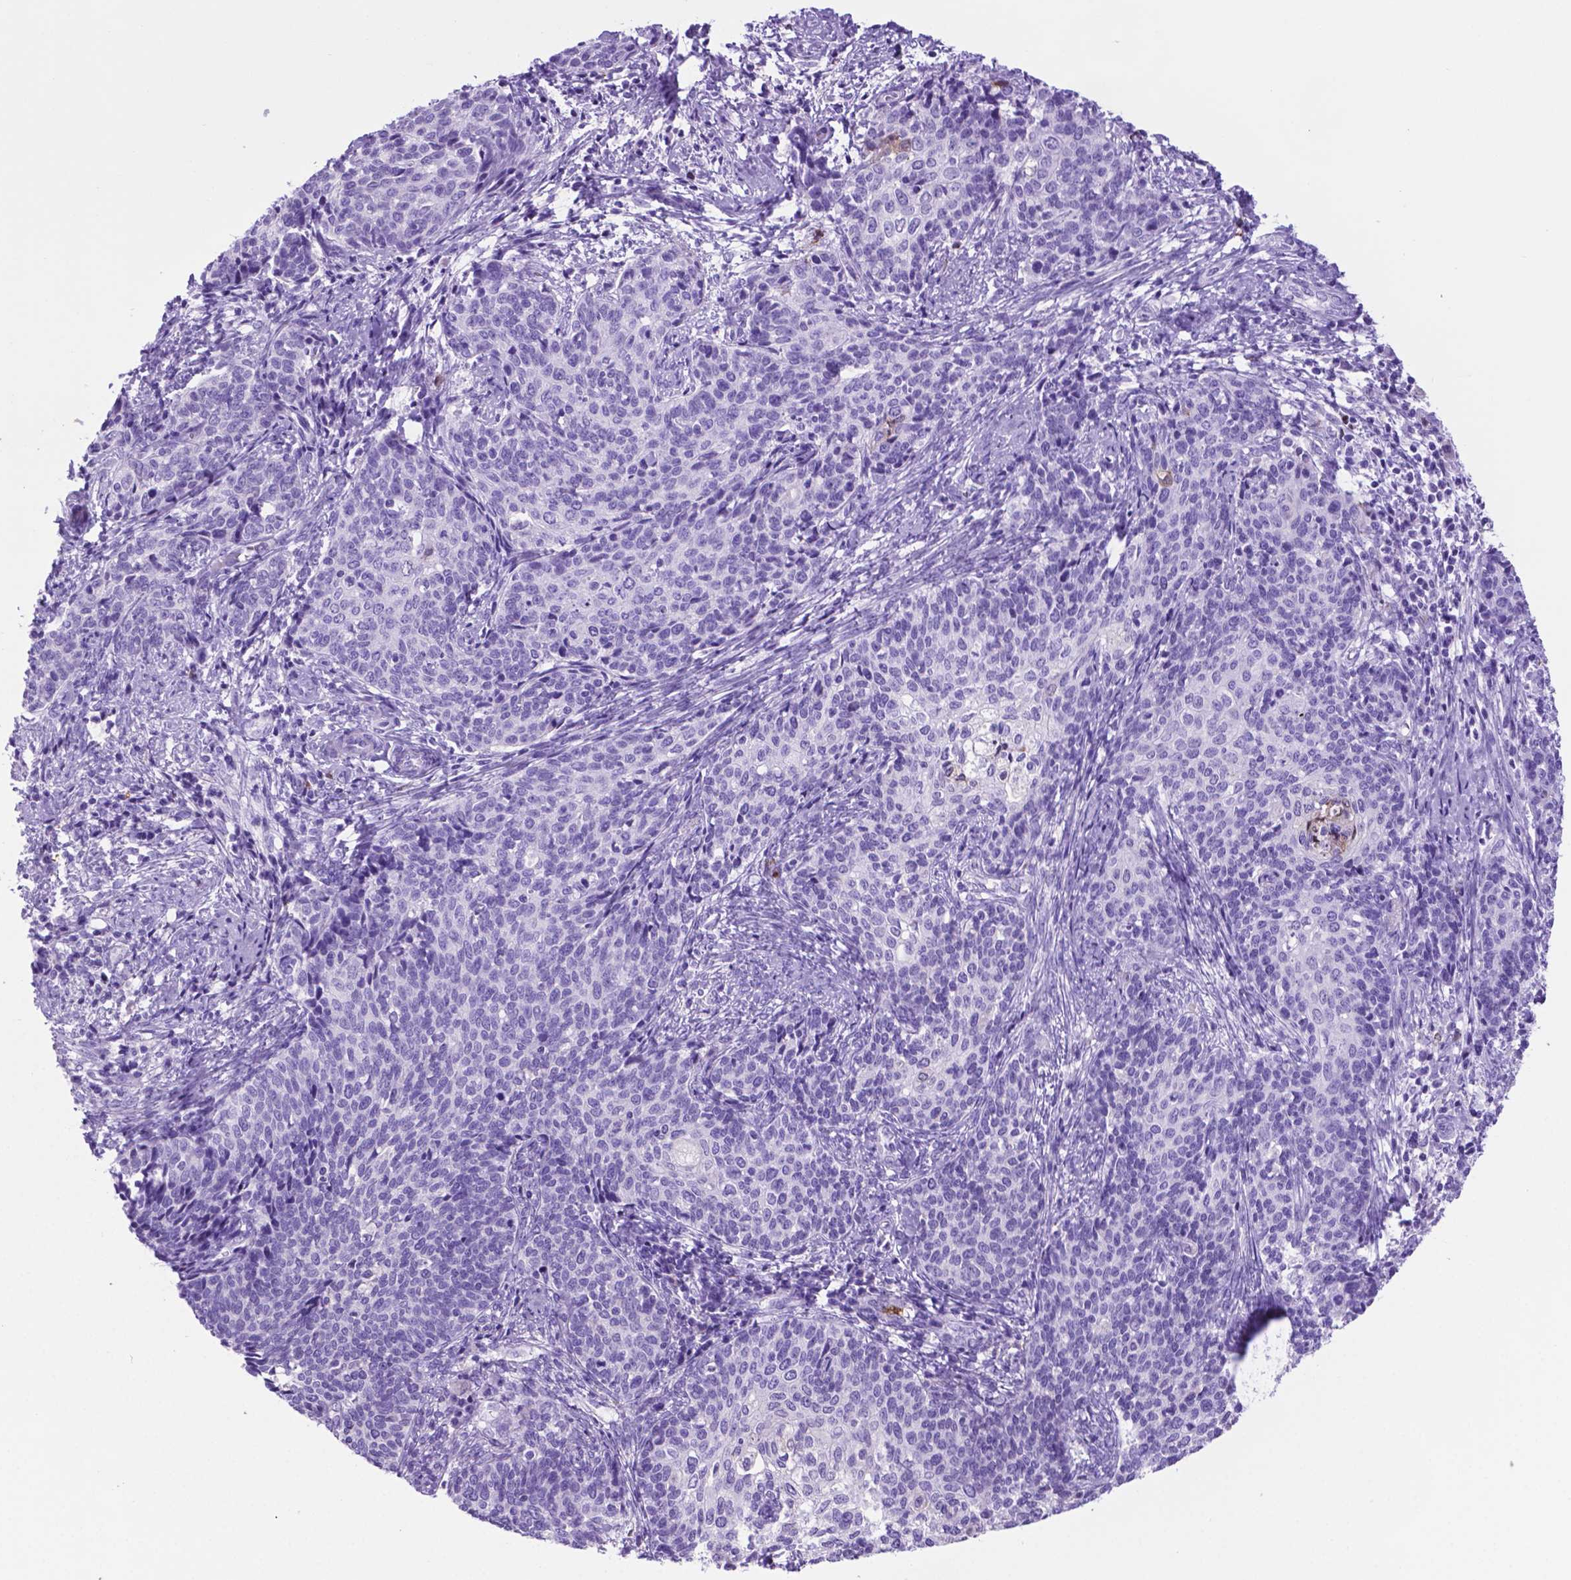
{"staining": {"intensity": "negative", "quantity": "none", "location": "none"}, "tissue": "cervical cancer", "cell_type": "Tumor cells", "image_type": "cancer", "snomed": [{"axis": "morphology", "description": "Squamous cell carcinoma, NOS"}, {"axis": "topography", "description": "Cervix"}], "caption": "Immunohistochemistry image of neoplastic tissue: cervical cancer stained with DAB exhibits no significant protein staining in tumor cells.", "gene": "LZTR1", "patient": {"sex": "female", "age": 39}}